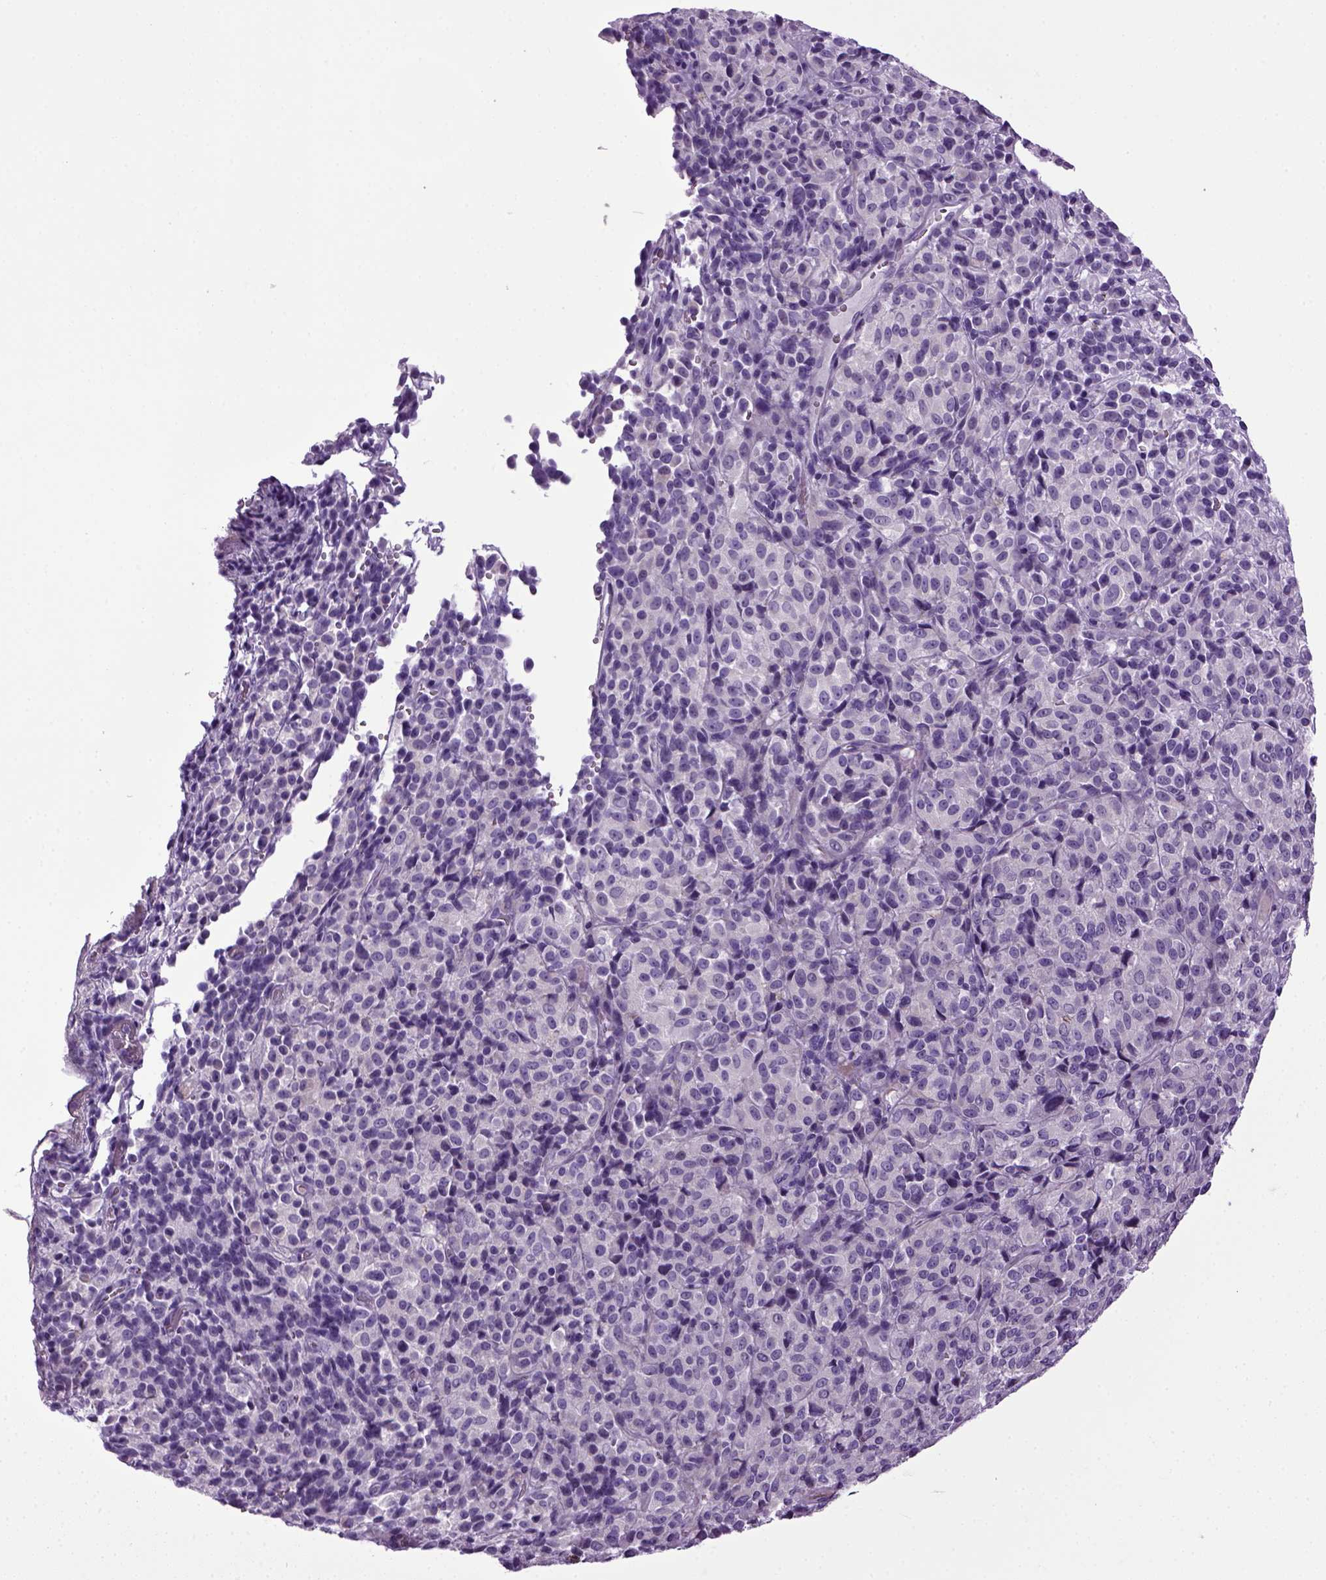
{"staining": {"intensity": "negative", "quantity": "none", "location": "none"}, "tissue": "melanoma", "cell_type": "Tumor cells", "image_type": "cancer", "snomed": [{"axis": "morphology", "description": "Malignant melanoma, Metastatic site"}, {"axis": "topography", "description": "Brain"}], "caption": "Immunohistochemistry of human malignant melanoma (metastatic site) exhibits no expression in tumor cells.", "gene": "HMCN2", "patient": {"sex": "female", "age": 56}}